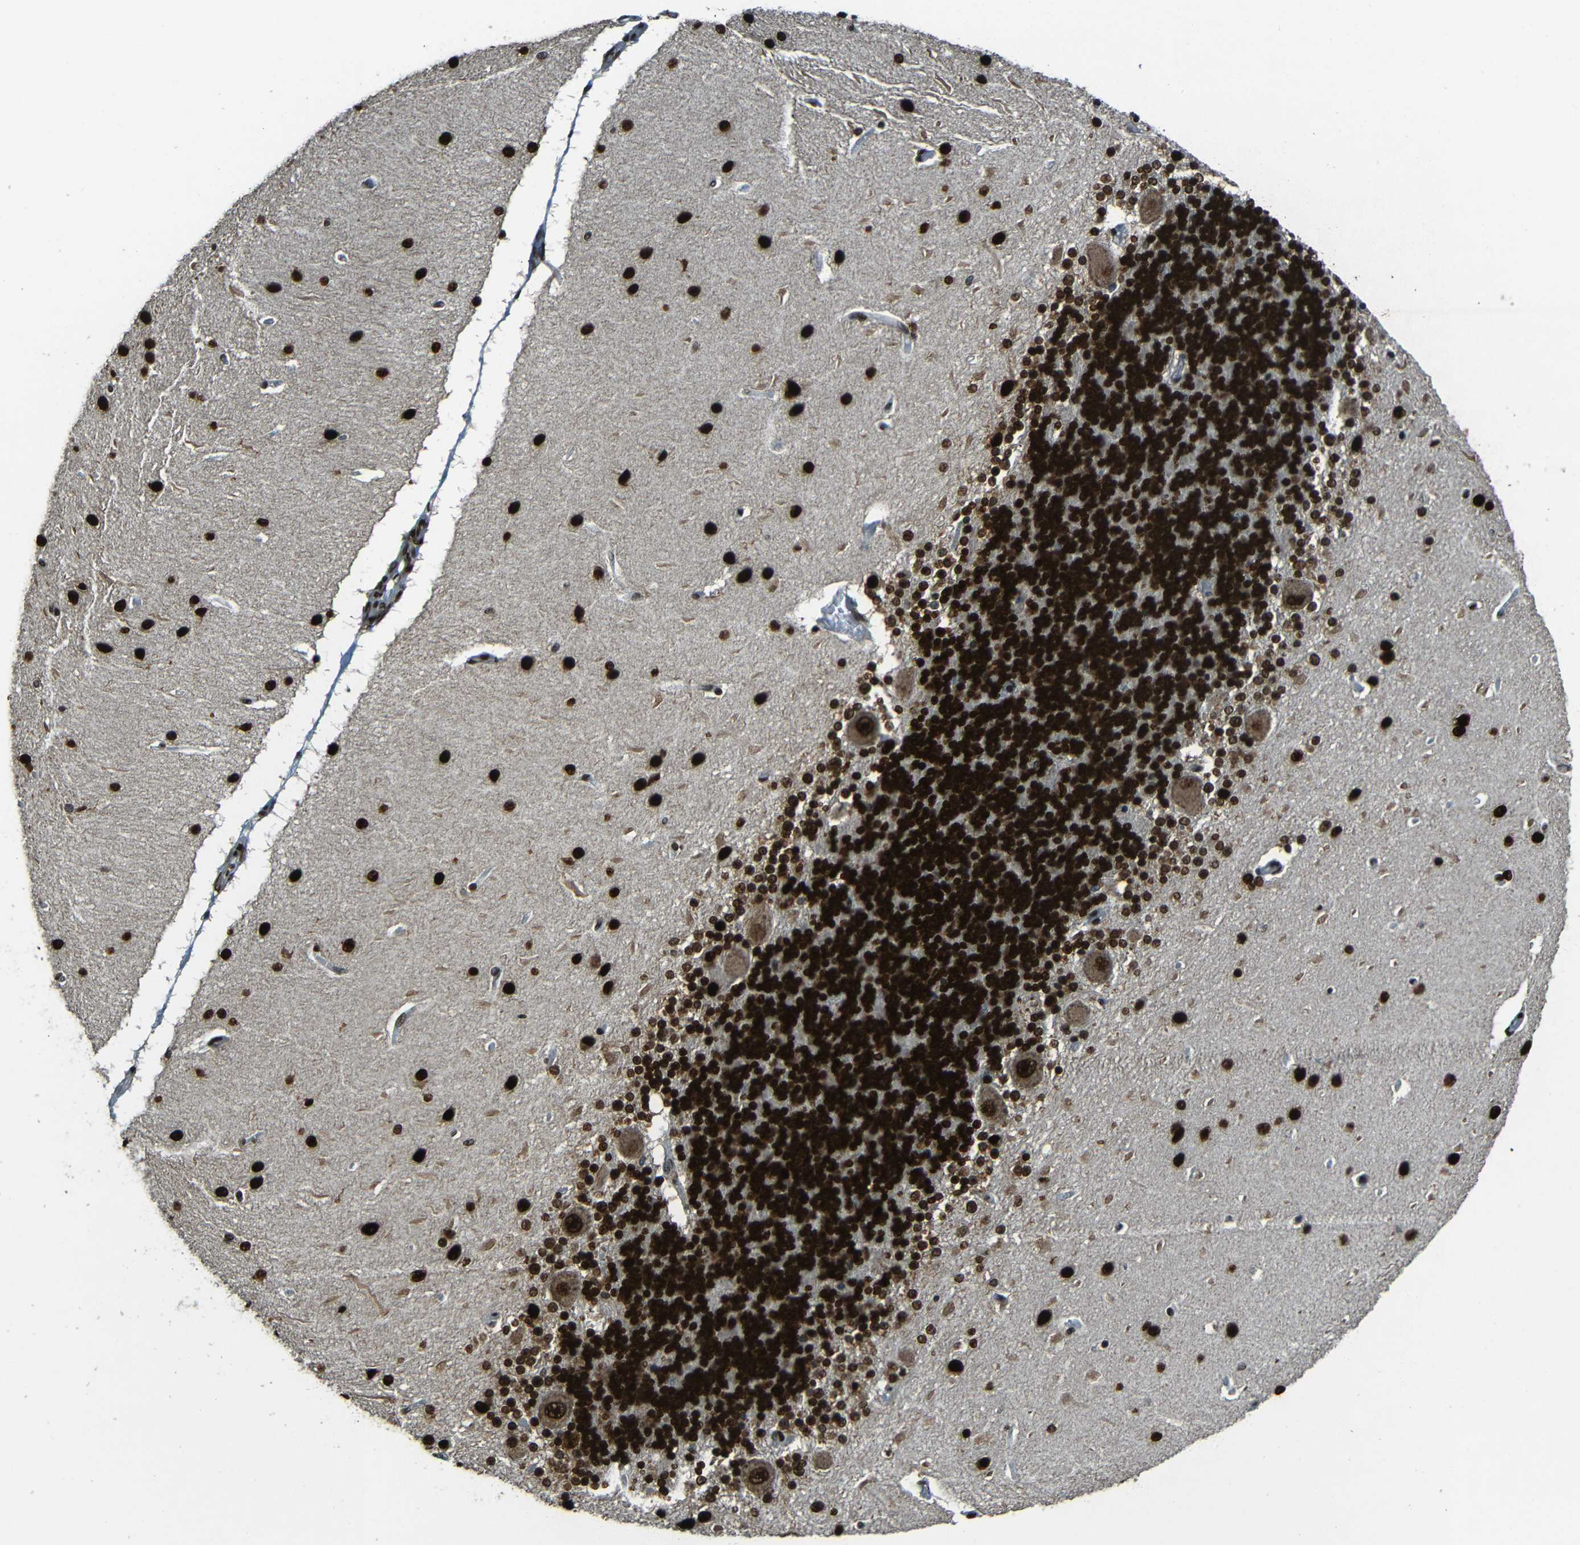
{"staining": {"intensity": "strong", "quantity": ">75%", "location": "nuclear"}, "tissue": "cerebellum", "cell_type": "Cells in granular layer", "image_type": "normal", "snomed": [{"axis": "morphology", "description": "Normal tissue, NOS"}, {"axis": "topography", "description": "Cerebellum"}], "caption": "Immunohistochemical staining of unremarkable human cerebellum reveals strong nuclear protein staining in approximately >75% of cells in granular layer.", "gene": "PSIP1", "patient": {"sex": "female", "age": 54}}